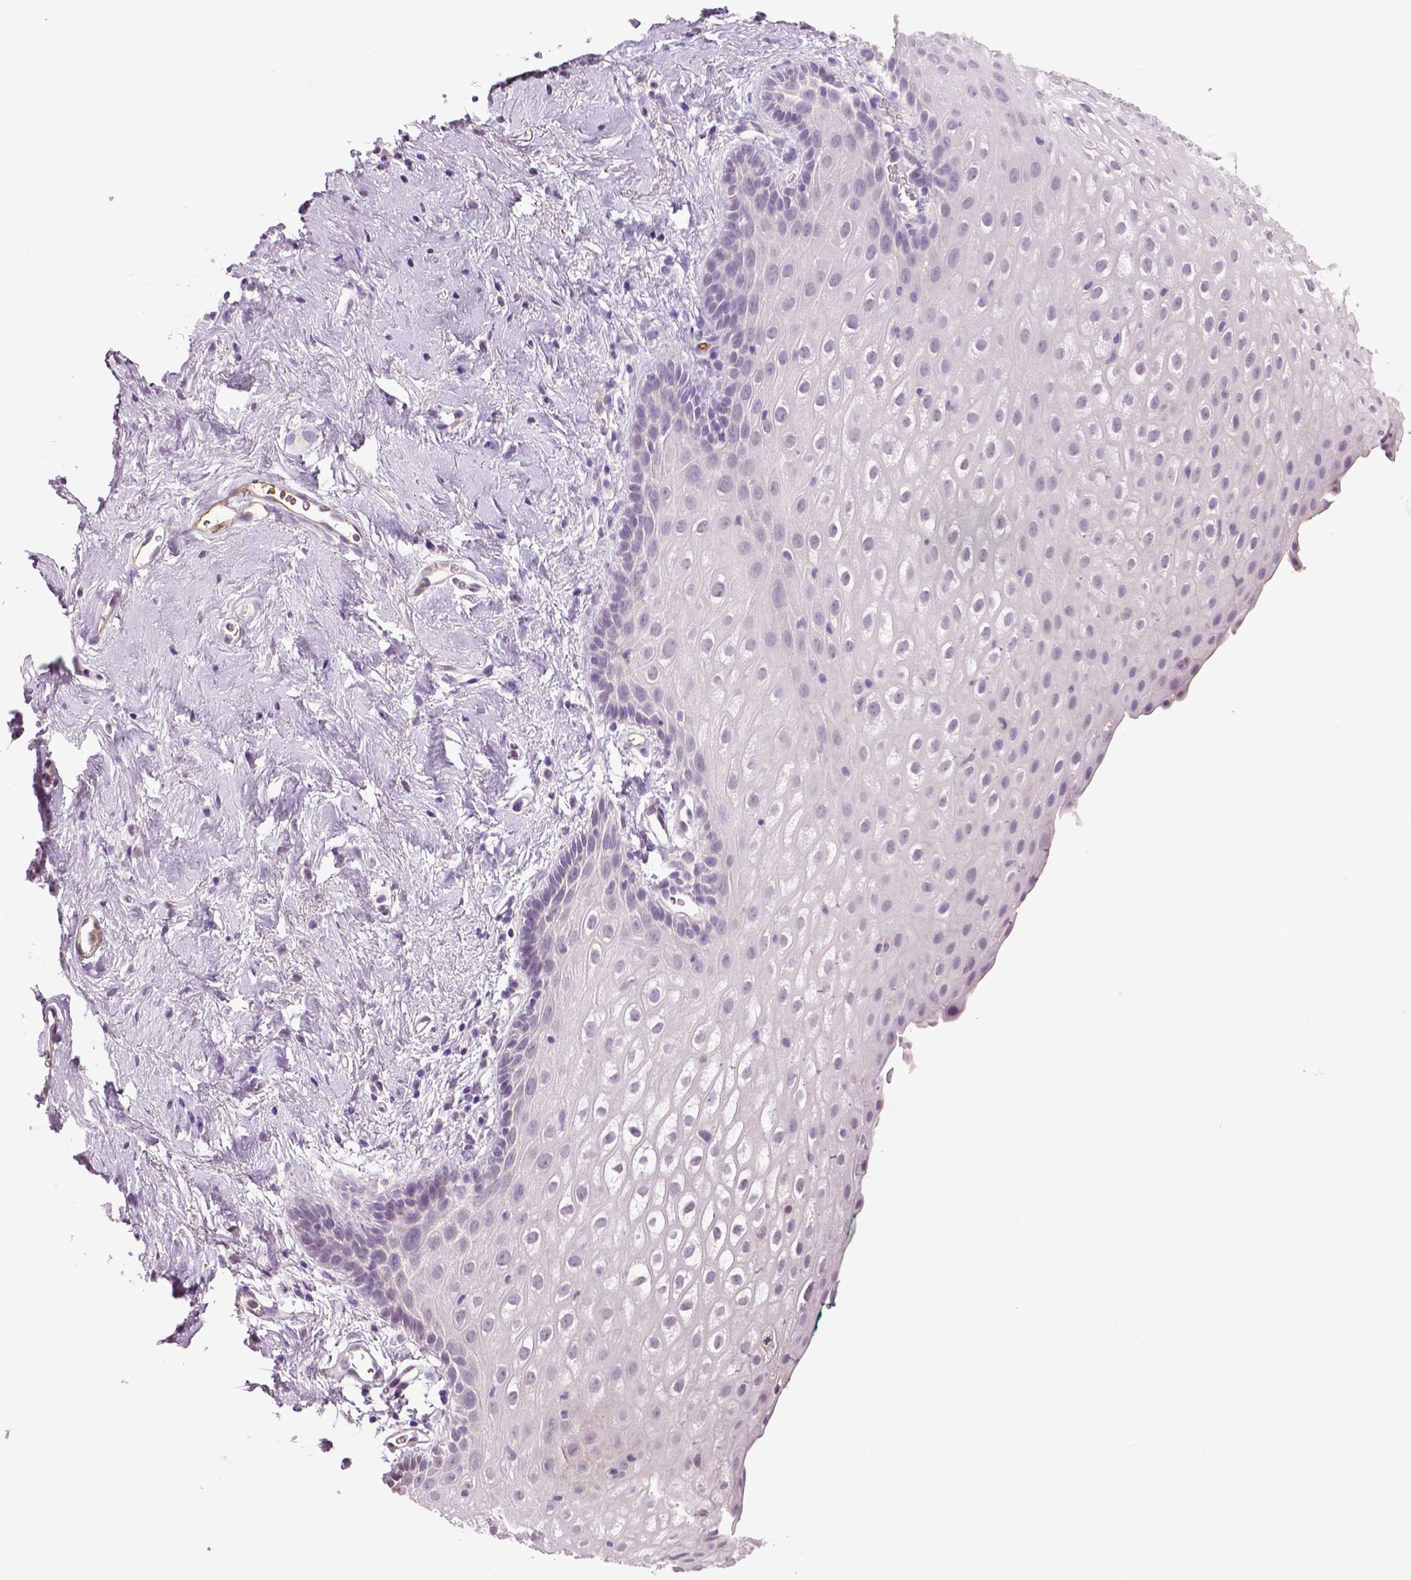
{"staining": {"intensity": "negative", "quantity": "none", "location": "none"}, "tissue": "vagina", "cell_type": "Squamous epithelial cells", "image_type": "normal", "snomed": [{"axis": "morphology", "description": "Normal tissue, NOS"}, {"axis": "morphology", "description": "Adenocarcinoma, NOS"}, {"axis": "topography", "description": "Rectum"}, {"axis": "topography", "description": "Vagina"}, {"axis": "topography", "description": "Peripheral nerve tissue"}], "caption": "DAB immunohistochemical staining of normal vagina shows no significant positivity in squamous epithelial cells. (Brightfield microscopy of DAB (3,3'-diaminobenzidine) immunohistochemistry (IHC) at high magnification).", "gene": "PTPN5", "patient": {"sex": "female", "age": 71}}